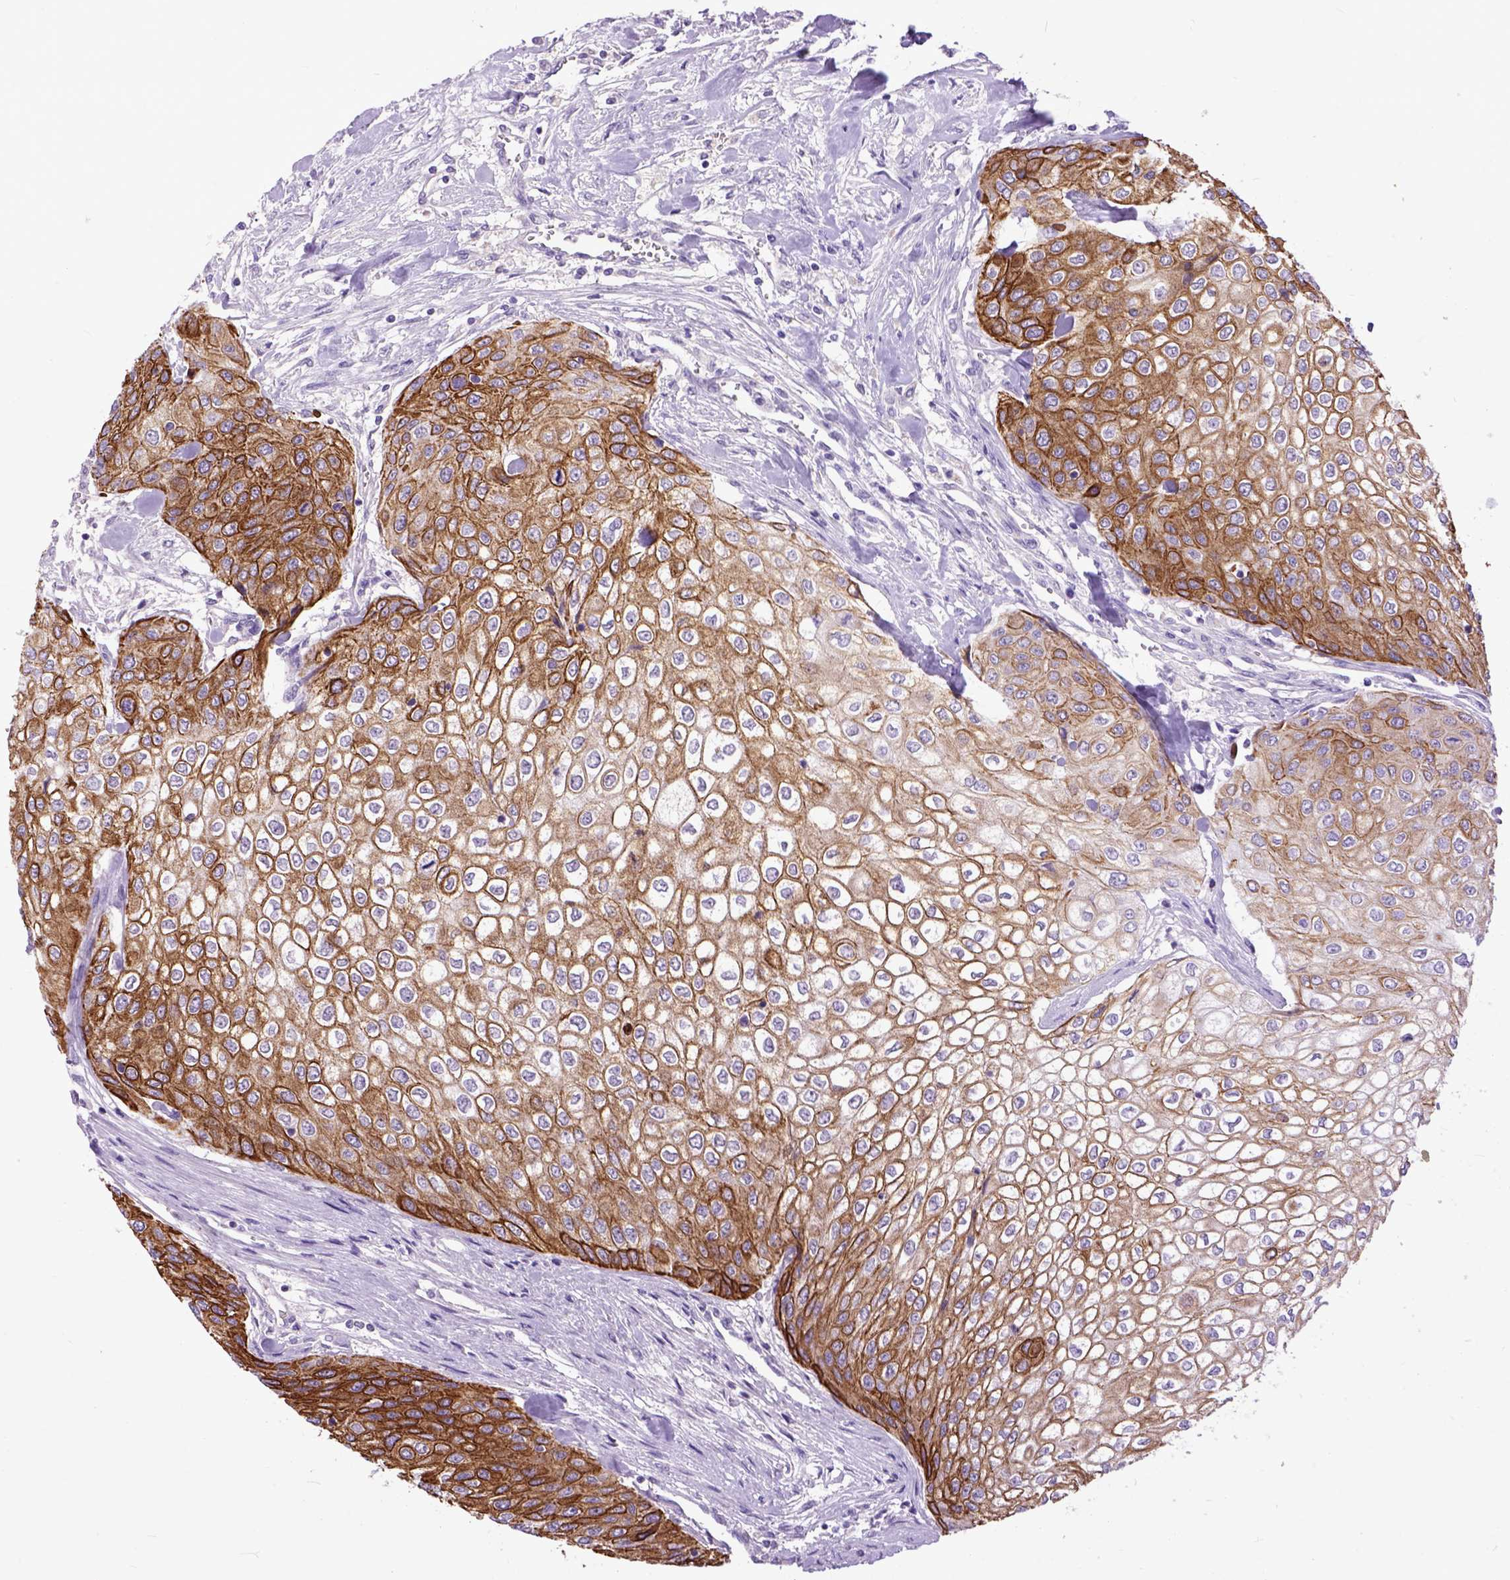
{"staining": {"intensity": "moderate", "quantity": ">75%", "location": "cytoplasmic/membranous"}, "tissue": "urothelial cancer", "cell_type": "Tumor cells", "image_type": "cancer", "snomed": [{"axis": "morphology", "description": "Urothelial carcinoma, High grade"}, {"axis": "topography", "description": "Urinary bladder"}], "caption": "Immunohistochemical staining of urothelial cancer demonstrates medium levels of moderate cytoplasmic/membranous protein positivity in about >75% of tumor cells. (brown staining indicates protein expression, while blue staining denotes nuclei).", "gene": "RAB25", "patient": {"sex": "male", "age": 62}}